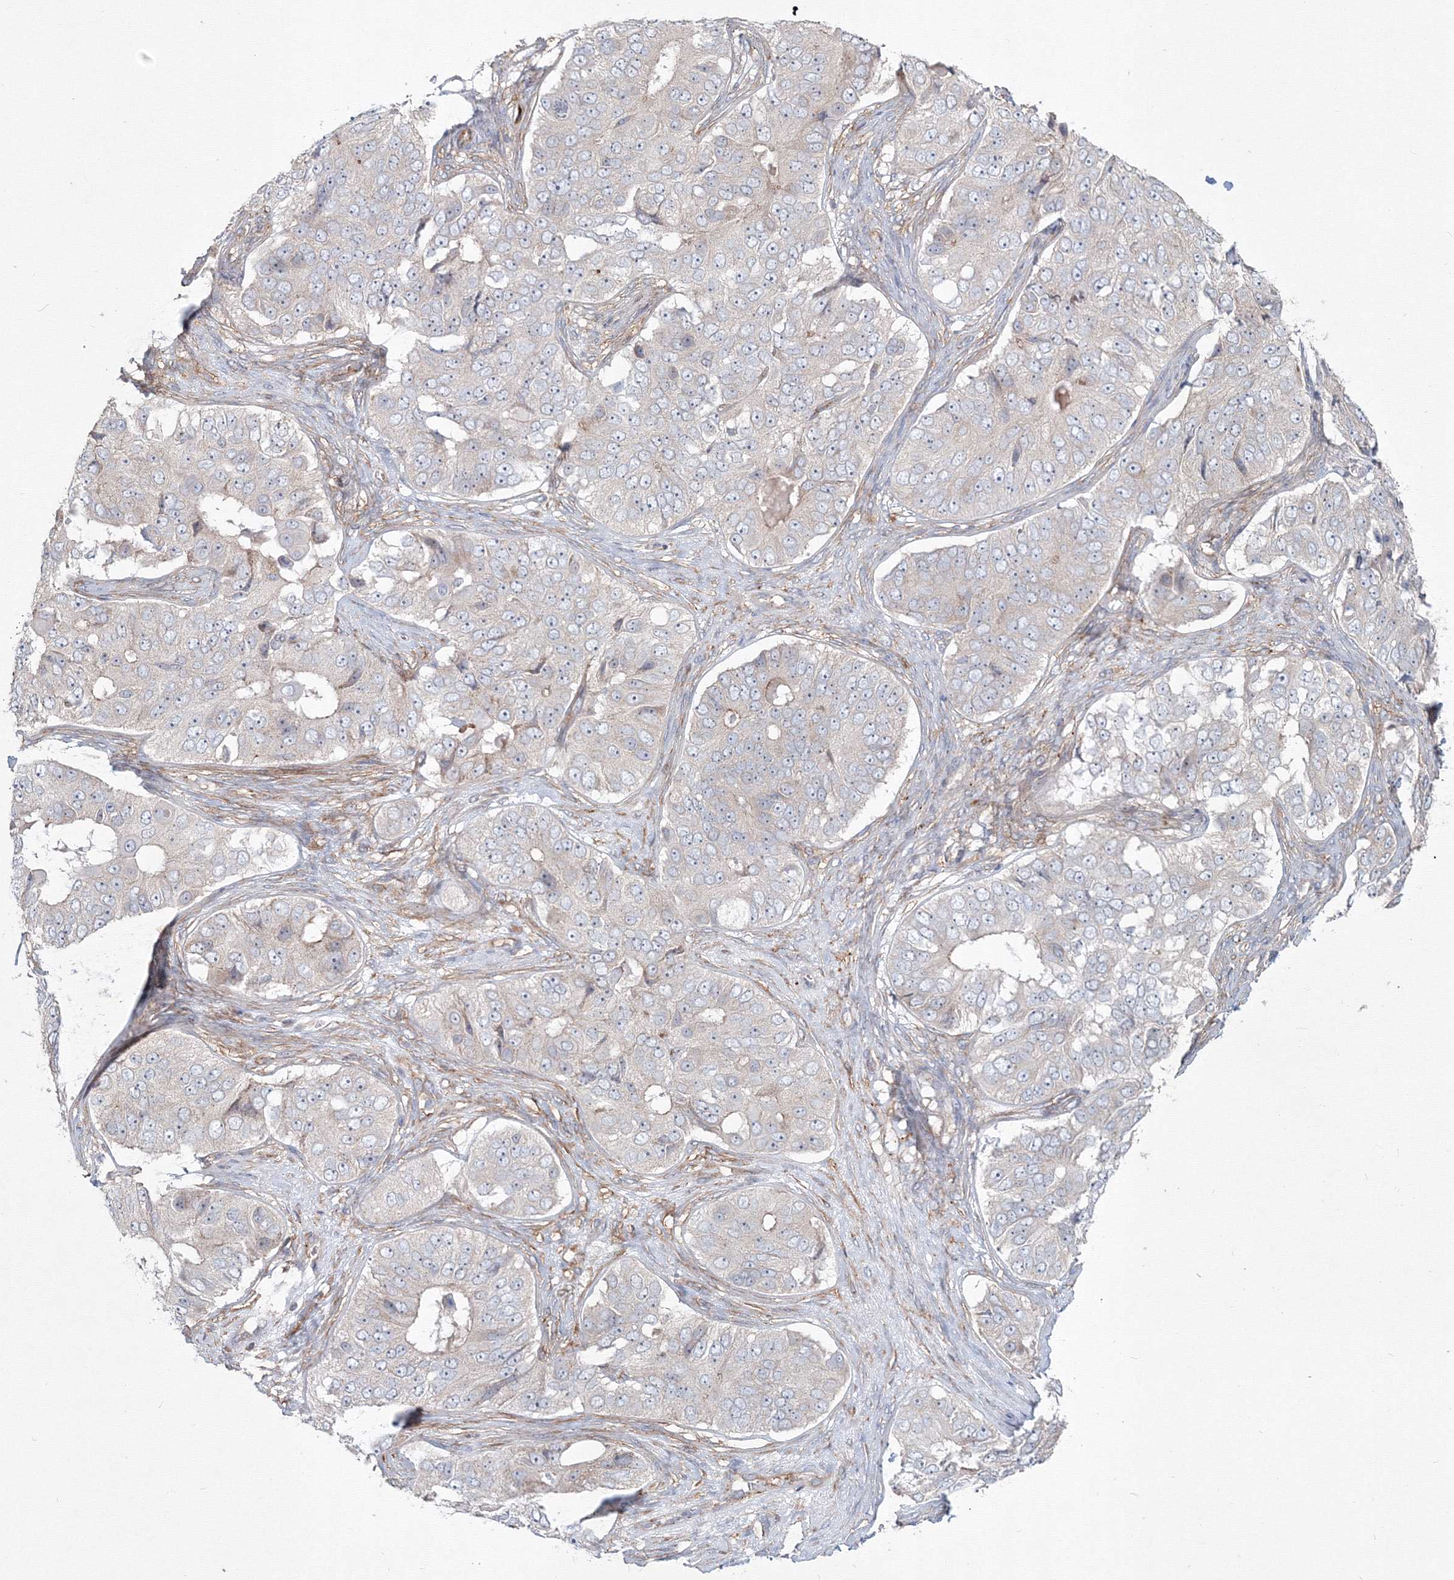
{"staining": {"intensity": "negative", "quantity": "none", "location": "none"}, "tissue": "ovarian cancer", "cell_type": "Tumor cells", "image_type": "cancer", "snomed": [{"axis": "morphology", "description": "Carcinoma, endometroid"}, {"axis": "topography", "description": "Ovary"}], "caption": "This is an immunohistochemistry histopathology image of human ovarian endometroid carcinoma. There is no positivity in tumor cells.", "gene": "SH3PXD2A", "patient": {"sex": "female", "age": 51}}